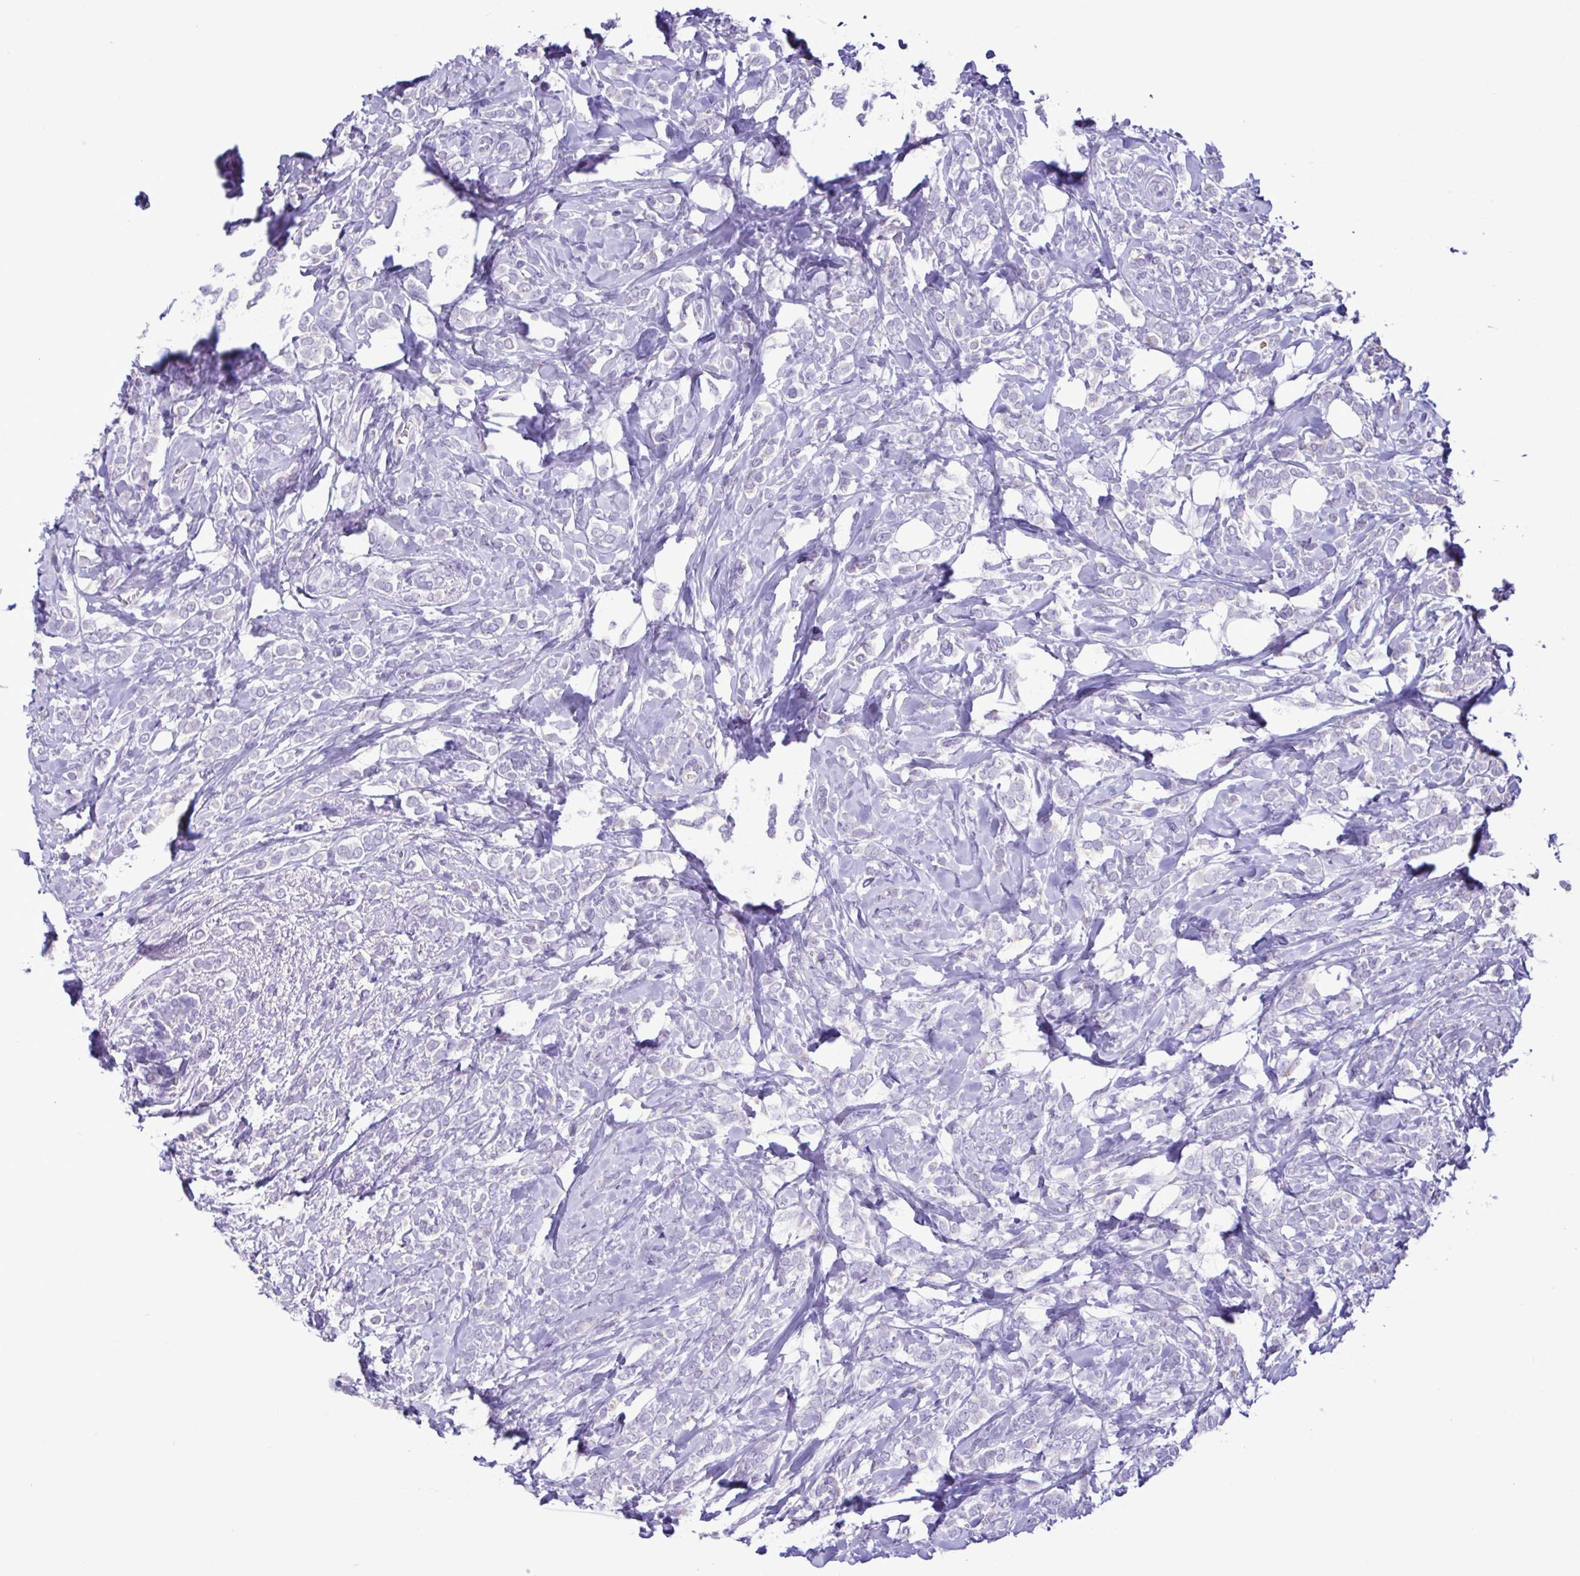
{"staining": {"intensity": "negative", "quantity": "none", "location": "none"}, "tissue": "breast cancer", "cell_type": "Tumor cells", "image_type": "cancer", "snomed": [{"axis": "morphology", "description": "Lobular carcinoma"}, {"axis": "topography", "description": "Breast"}], "caption": "Immunohistochemistry of lobular carcinoma (breast) demonstrates no expression in tumor cells.", "gene": "CBY2", "patient": {"sex": "female", "age": 49}}